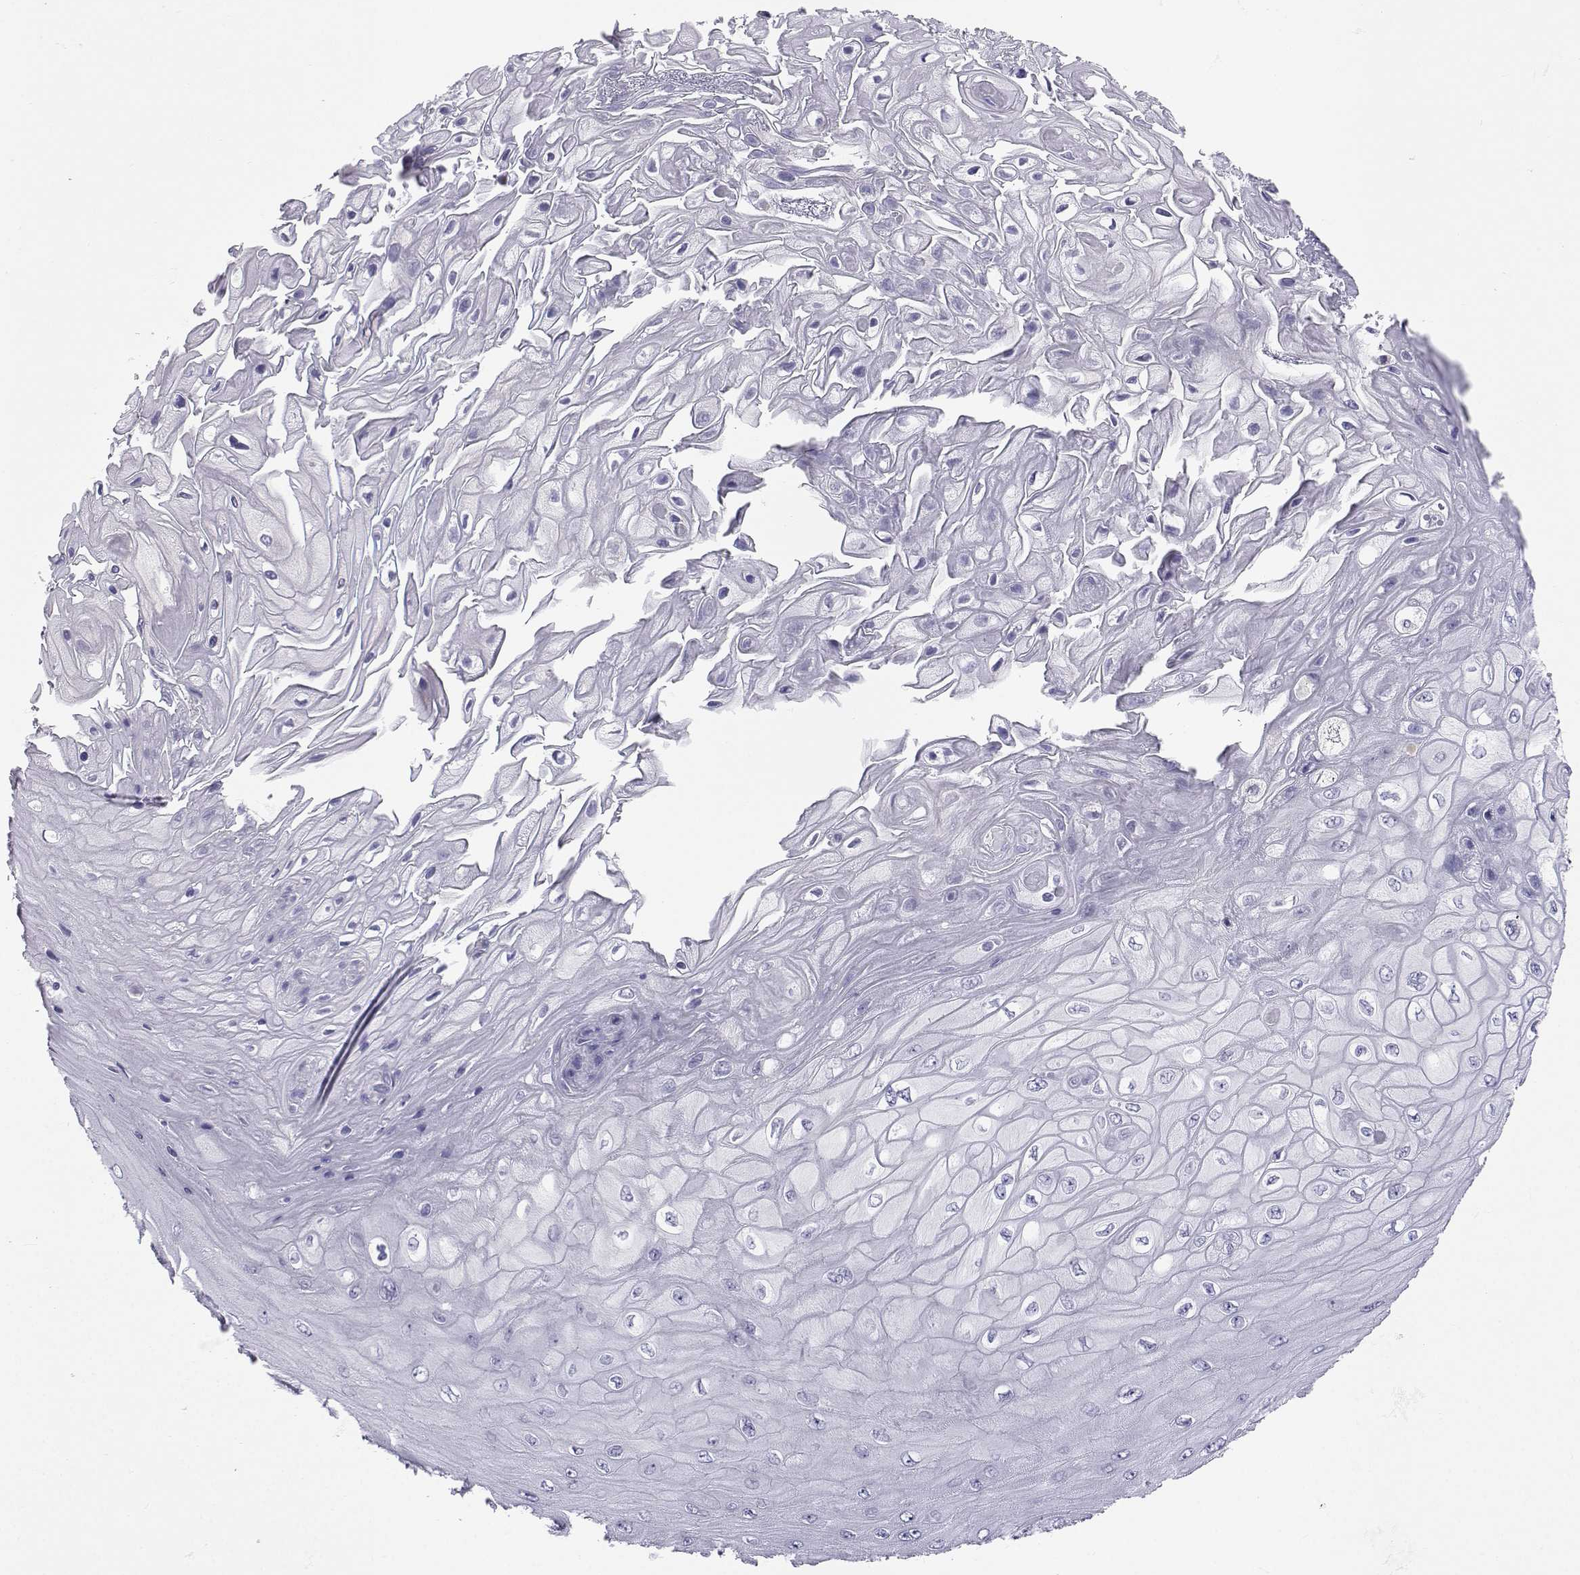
{"staining": {"intensity": "negative", "quantity": "none", "location": "none"}, "tissue": "skin cancer", "cell_type": "Tumor cells", "image_type": "cancer", "snomed": [{"axis": "morphology", "description": "Squamous cell carcinoma, NOS"}, {"axis": "topography", "description": "Skin"}], "caption": "Protein analysis of skin cancer (squamous cell carcinoma) demonstrates no significant expression in tumor cells.", "gene": "SLC6A3", "patient": {"sex": "male", "age": 62}}